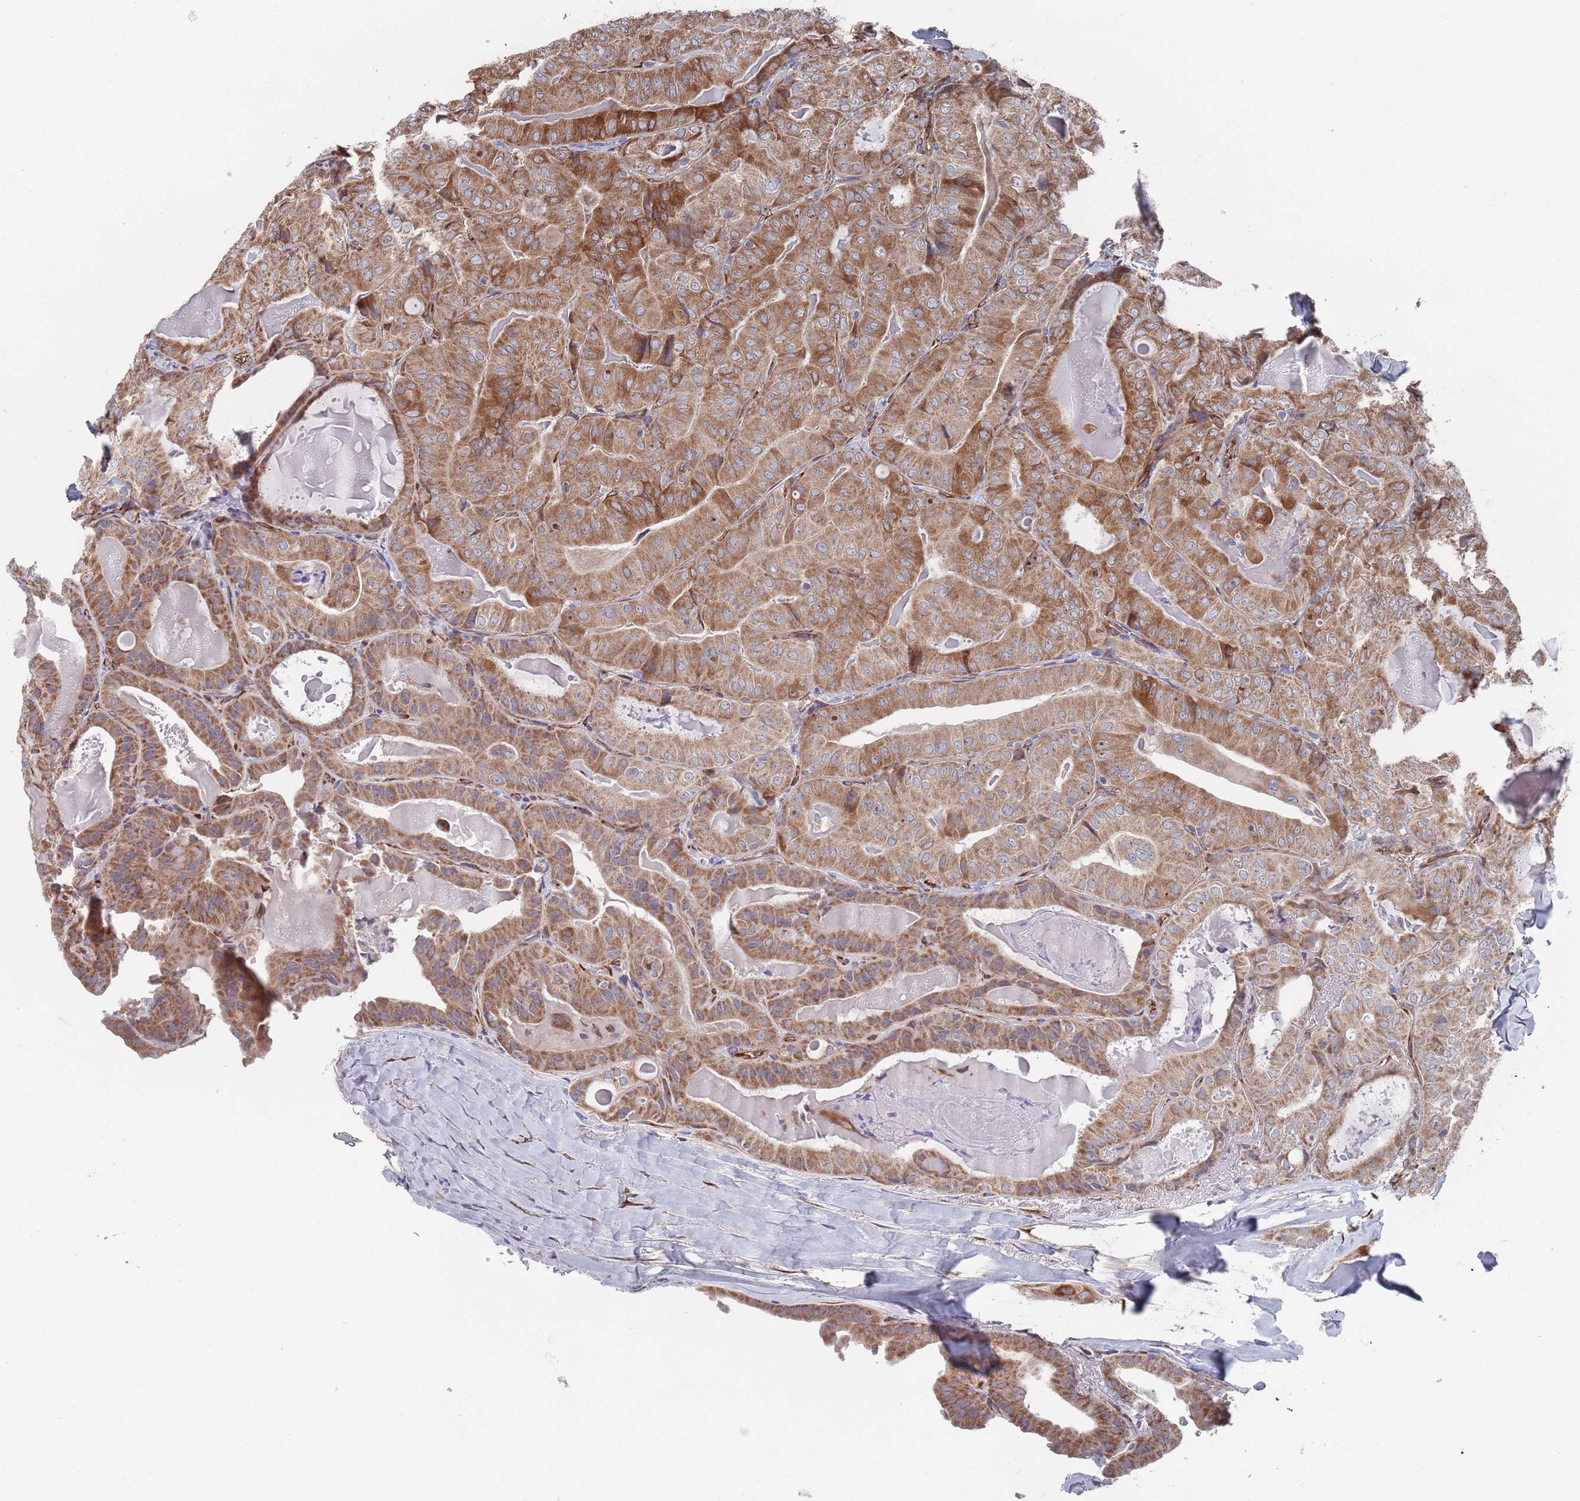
{"staining": {"intensity": "moderate", "quantity": ">75%", "location": "cytoplasmic/membranous"}, "tissue": "thyroid cancer", "cell_type": "Tumor cells", "image_type": "cancer", "snomed": [{"axis": "morphology", "description": "Papillary adenocarcinoma, NOS"}, {"axis": "topography", "description": "Thyroid gland"}], "caption": "Thyroid cancer (papillary adenocarcinoma) tissue reveals moderate cytoplasmic/membranous positivity in about >75% of tumor cells, visualized by immunohistochemistry. Using DAB (3,3'-diaminobenzidine) (brown) and hematoxylin (blue) stains, captured at high magnification using brightfield microscopy.", "gene": "CCDC106", "patient": {"sex": "female", "age": 68}}